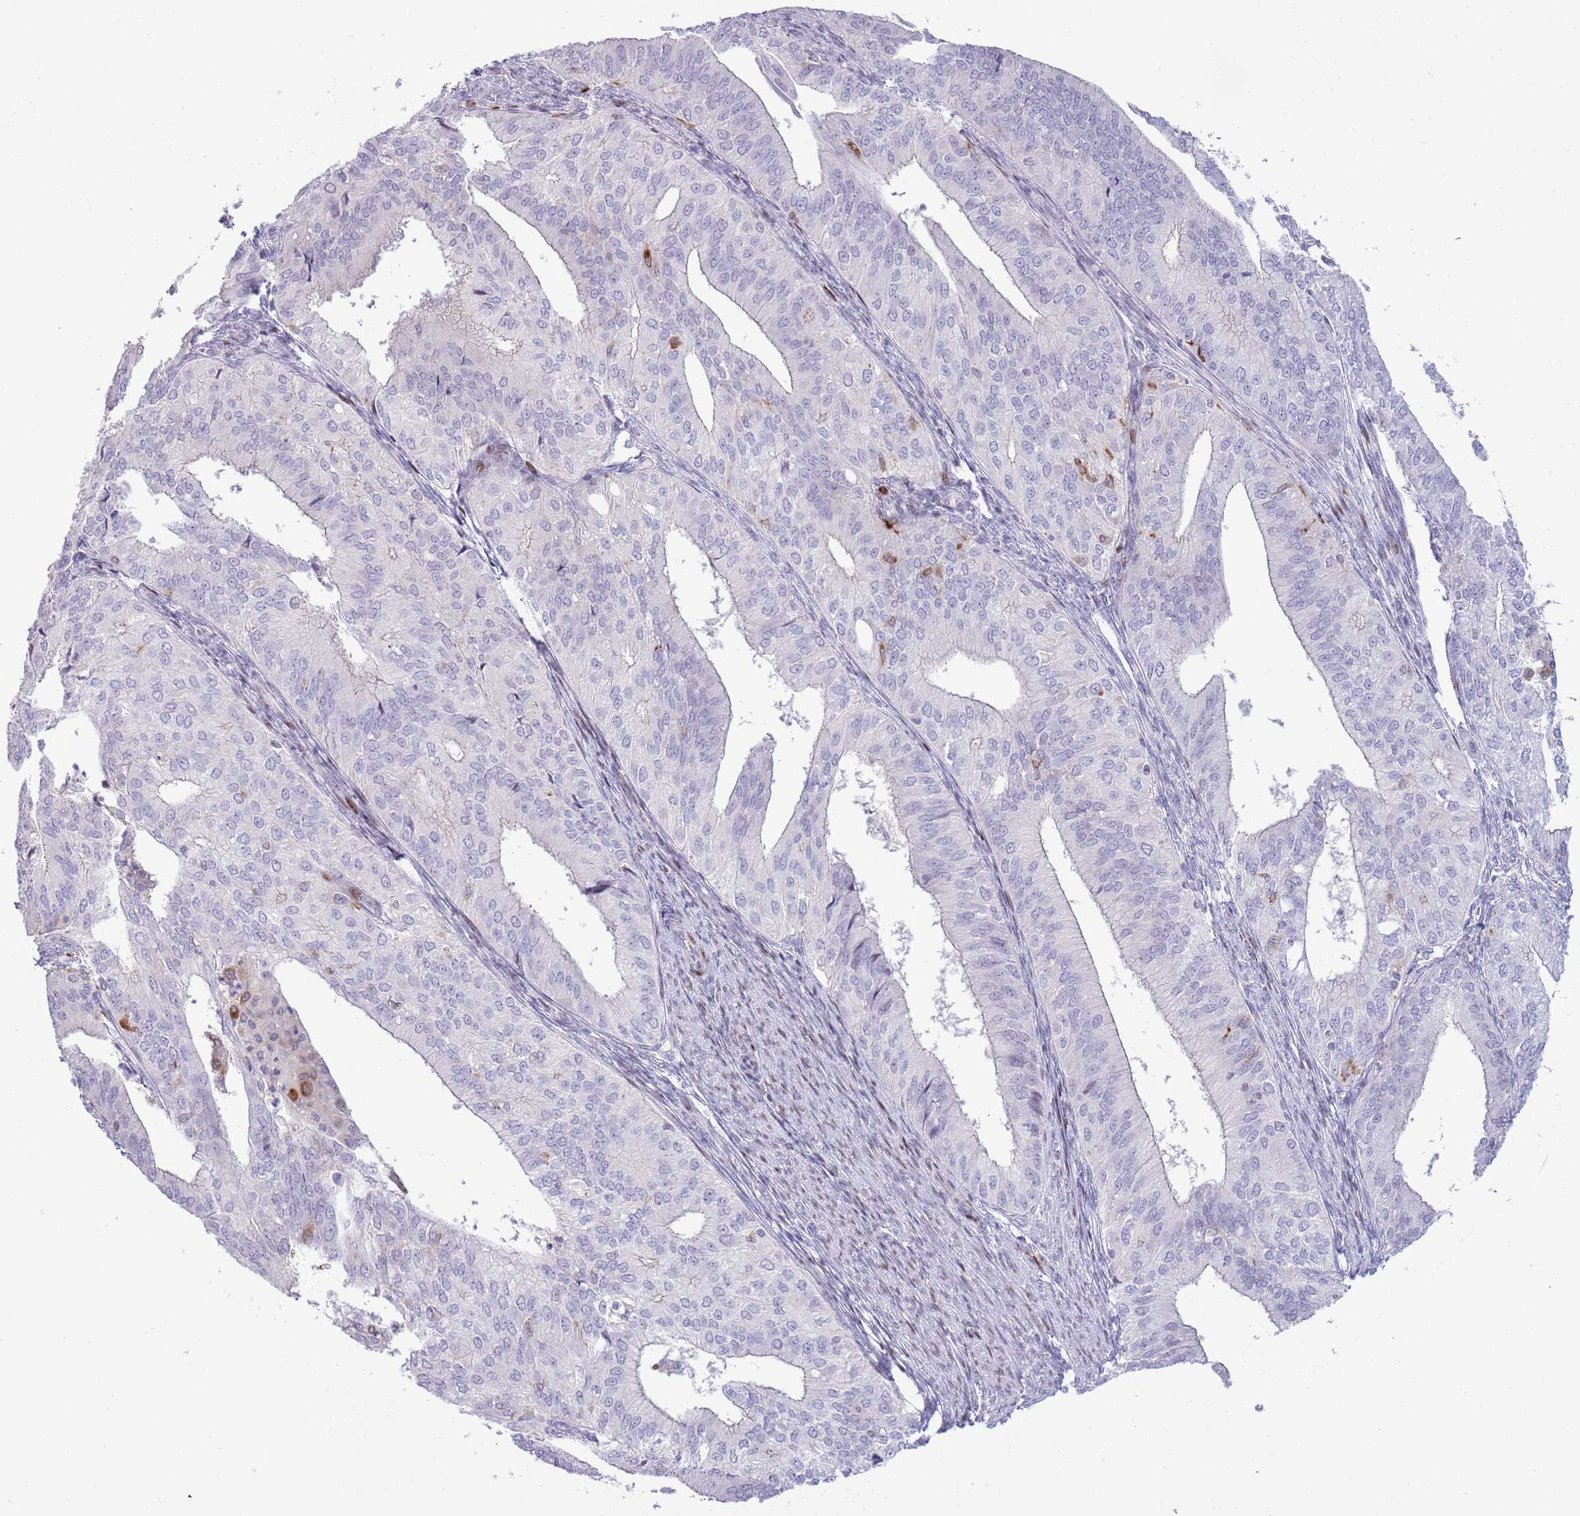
{"staining": {"intensity": "negative", "quantity": "none", "location": "none"}, "tissue": "endometrial cancer", "cell_type": "Tumor cells", "image_type": "cancer", "snomed": [{"axis": "morphology", "description": "Adenocarcinoma, NOS"}, {"axis": "topography", "description": "Endometrium"}], "caption": "Tumor cells show no significant protein expression in endometrial cancer (adenocarcinoma).", "gene": "ANO8", "patient": {"sex": "female", "age": 50}}